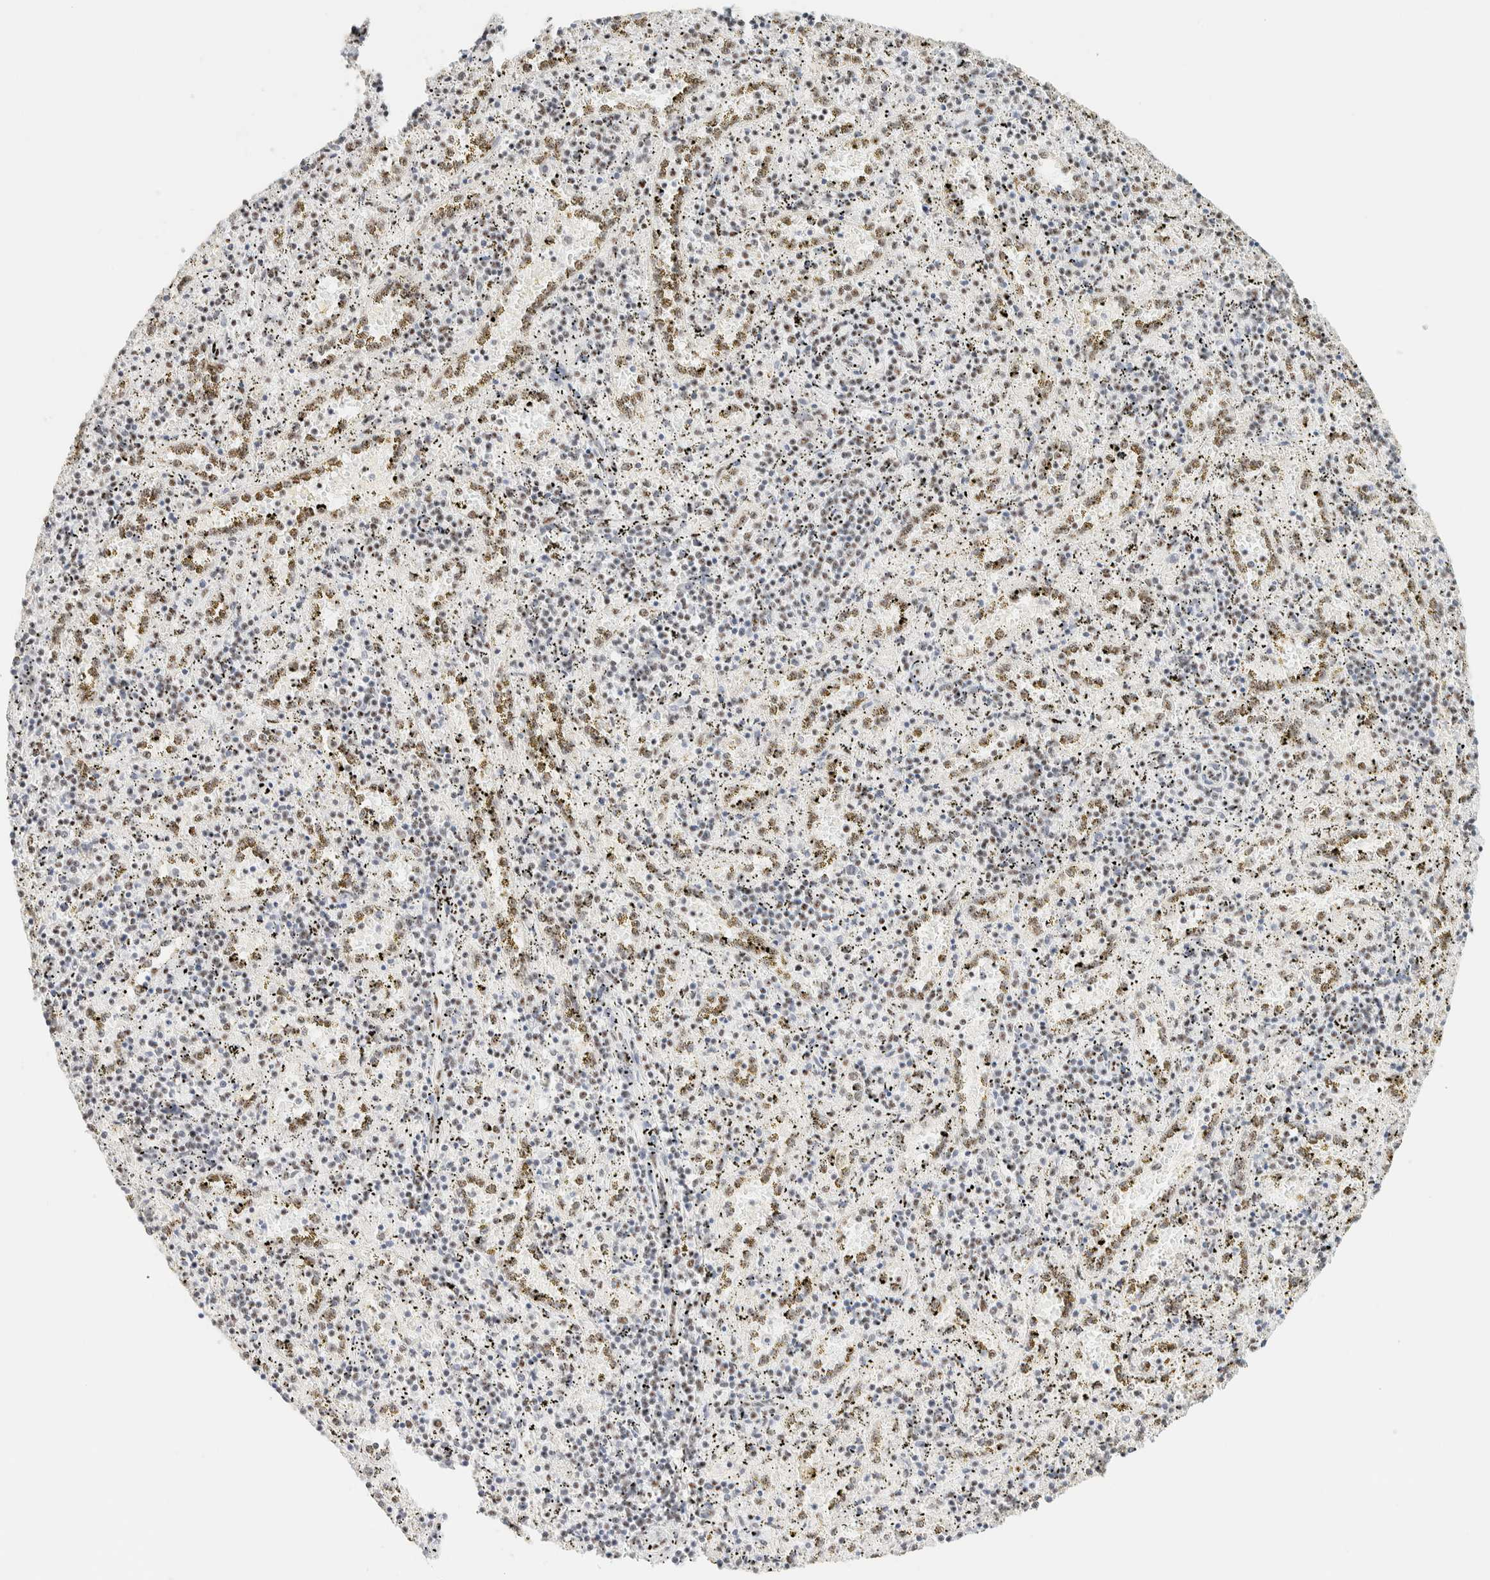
{"staining": {"intensity": "moderate", "quantity": "25%-75%", "location": "nuclear"}, "tissue": "spleen", "cell_type": "Cells in red pulp", "image_type": "normal", "snomed": [{"axis": "morphology", "description": "Normal tissue, NOS"}, {"axis": "topography", "description": "Spleen"}], "caption": "A medium amount of moderate nuclear staining is present in approximately 25%-75% of cells in red pulp in benign spleen. (brown staining indicates protein expression, while blue staining denotes nuclei).", "gene": "SON", "patient": {"sex": "male", "age": 11}}